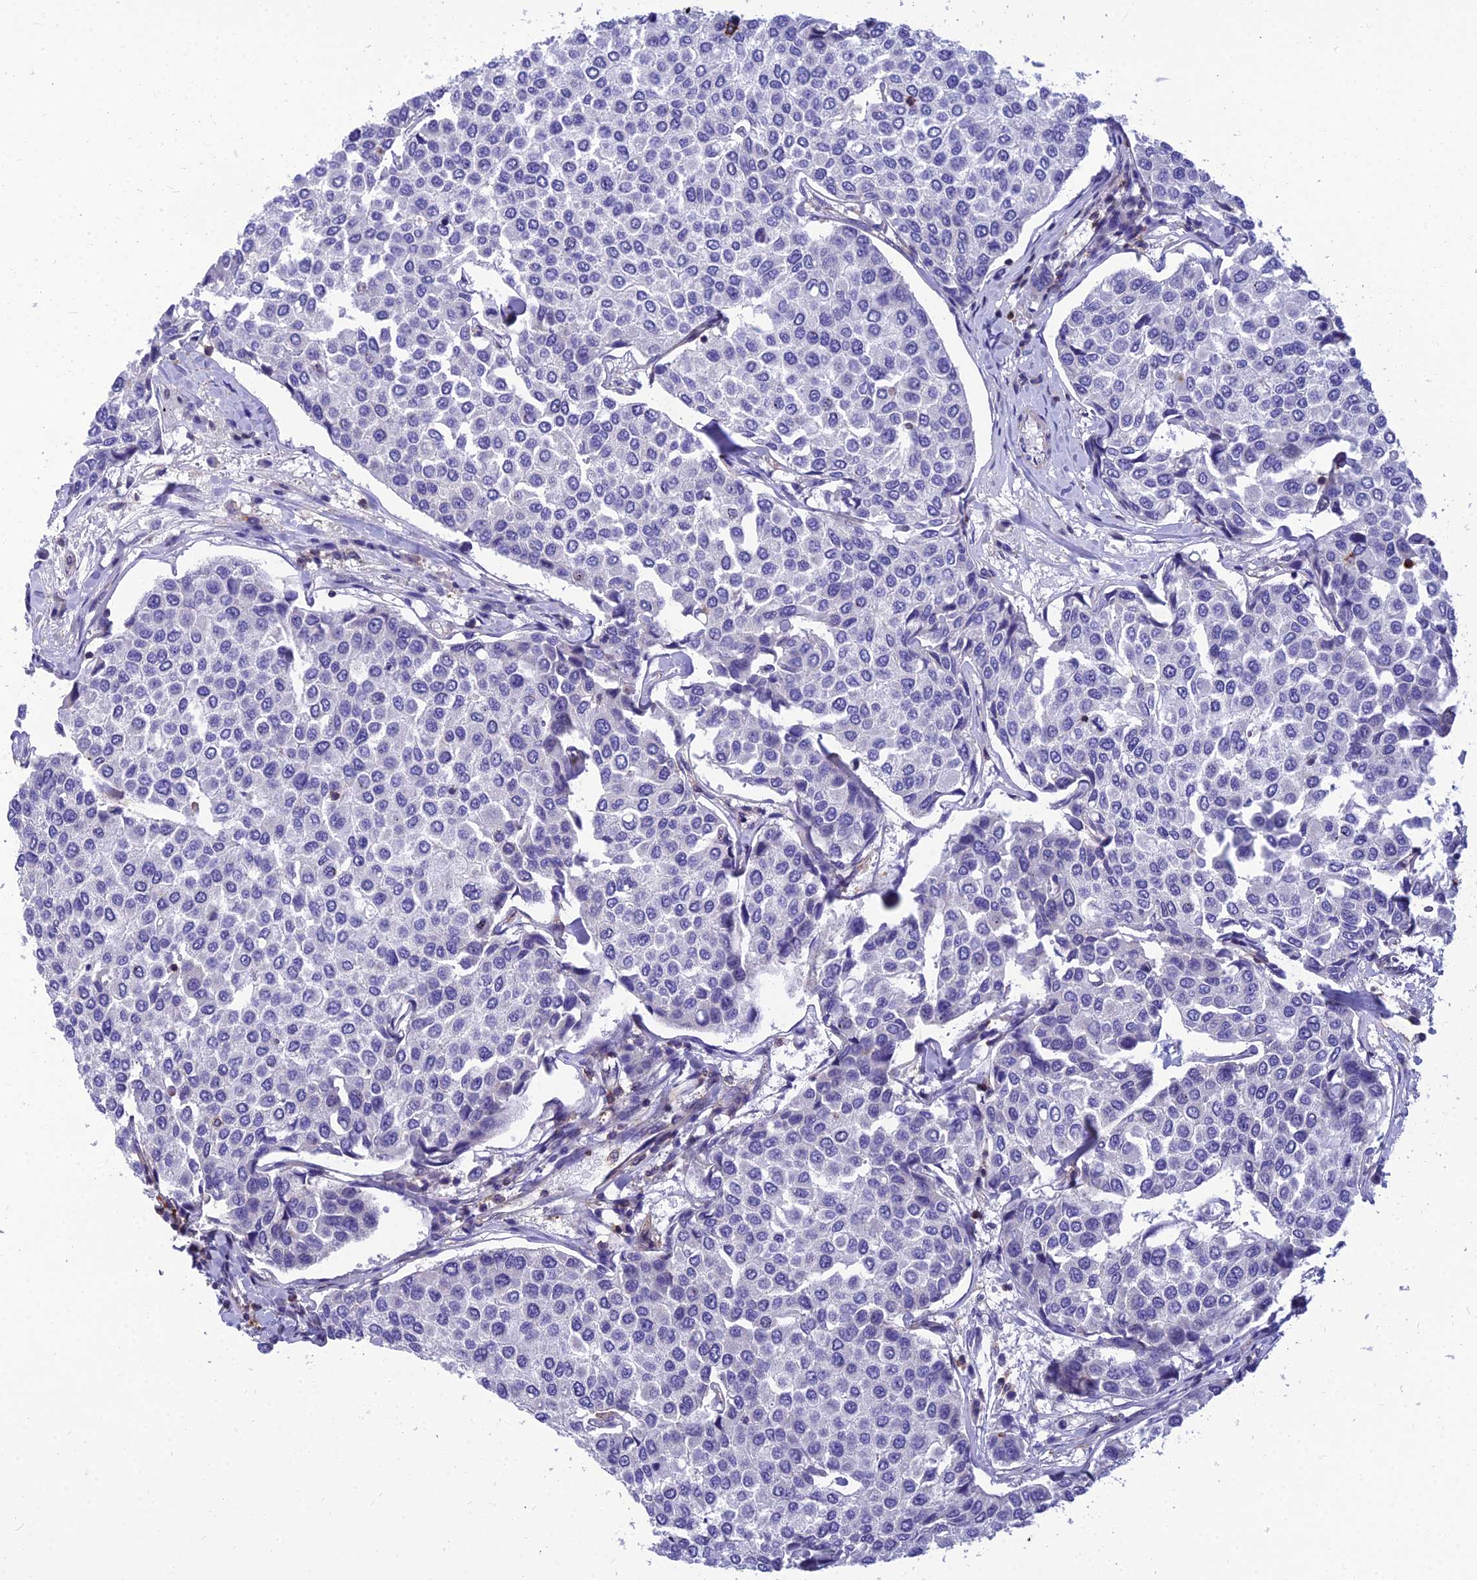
{"staining": {"intensity": "negative", "quantity": "none", "location": "none"}, "tissue": "breast cancer", "cell_type": "Tumor cells", "image_type": "cancer", "snomed": [{"axis": "morphology", "description": "Duct carcinoma"}, {"axis": "topography", "description": "Breast"}], "caption": "Human breast cancer (invasive ductal carcinoma) stained for a protein using immunohistochemistry (IHC) exhibits no positivity in tumor cells.", "gene": "PPP1R18", "patient": {"sex": "female", "age": 55}}